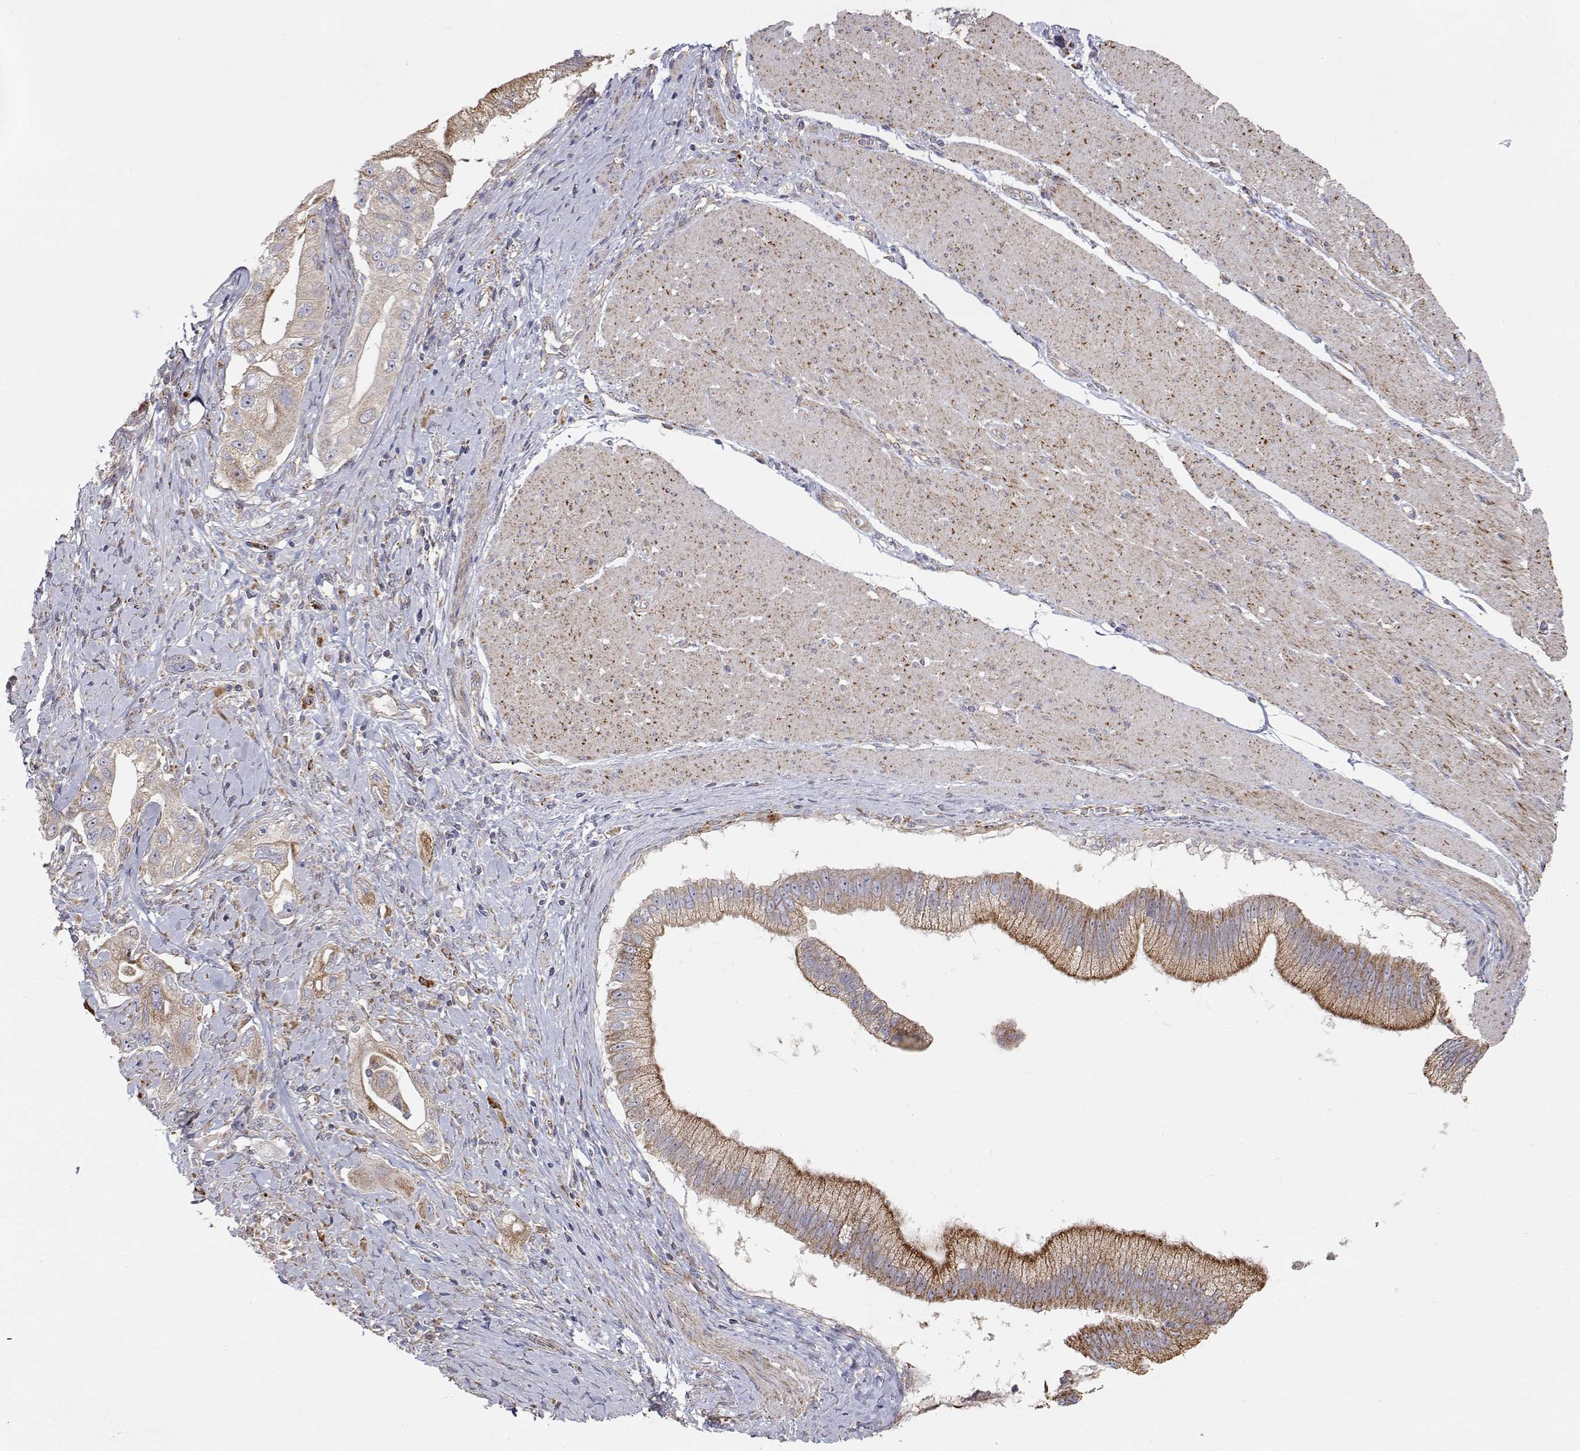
{"staining": {"intensity": "moderate", "quantity": "25%-75%", "location": "cytoplasmic/membranous"}, "tissue": "pancreatic cancer", "cell_type": "Tumor cells", "image_type": "cancer", "snomed": [{"axis": "morphology", "description": "Adenocarcinoma, NOS"}, {"axis": "topography", "description": "Pancreas"}], "caption": "Pancreatic cancer (adenocarcinoma) tissue displays moderate cytoplasmic/membranous expression in about 25%-75% of tumor cells The staining was performed using DAB (3,3'-diaminobenzidine) to visualize the protein expression in brown, while the nuclei were stained in blue with hematoxylin (Magnification: 20x).", "gene": "SPICE1", "patient": {"sex": "male", "age": 70}}